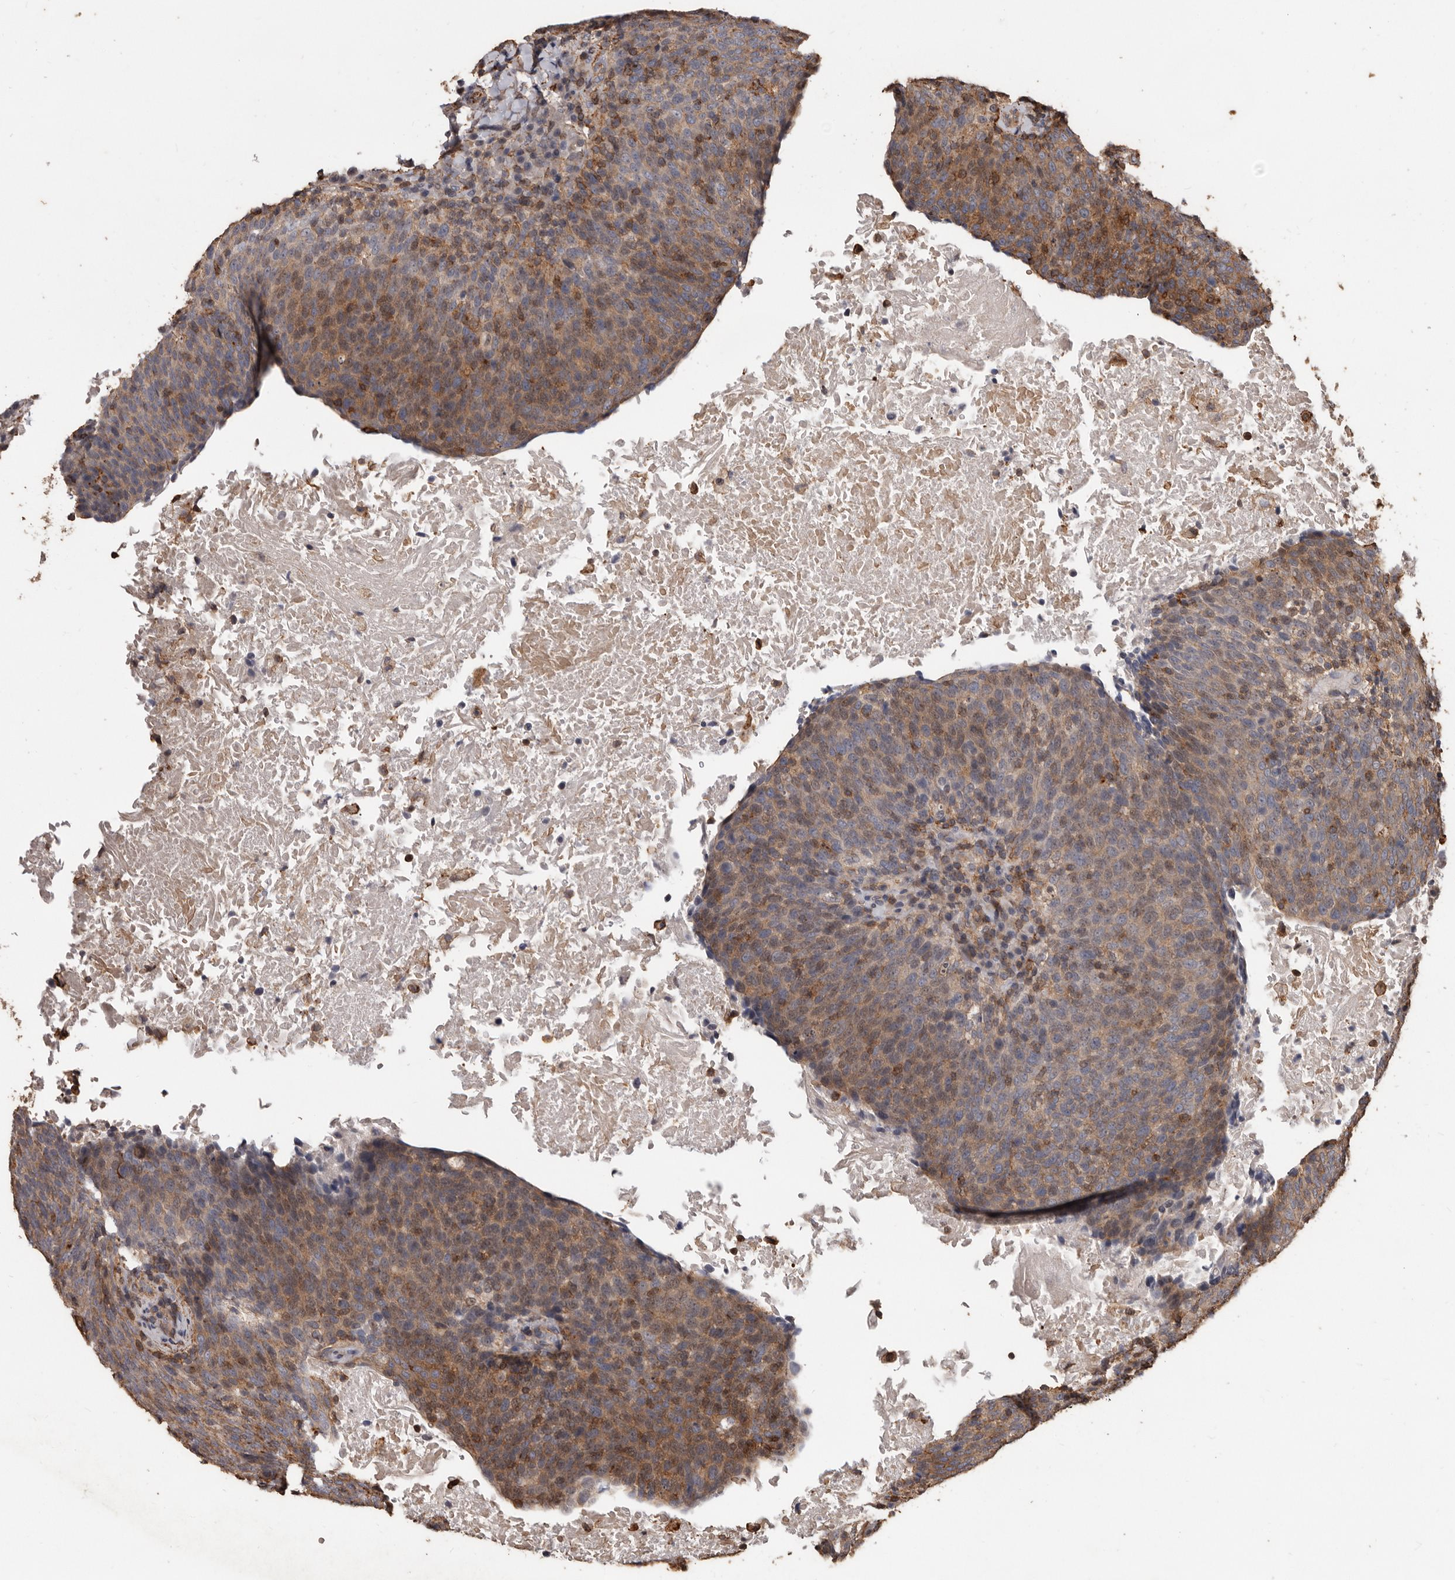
{"staining": {"intensity": "moderate", "quantity": "25%-75%", "location": "cytoplasmic/membranous"}, "tissue": "head and neck cancer", "cell_type": "Tumor cells", "image_type": "cancer", "snomed": [{"axis": "morphology", "description": "Squamous cell carcinoma, NOS"}, {"axis": "morphology", "description": "Squamous cell carcinoma, metastatic, NOS"}, {"axis": "topography", "description": "Lymph node"}, {"axis": "topography", "description": "Head-Neck"}], "caption": "An image of human squamous cell carcinoma (head and neck) stained for a protein shows moderate cytoplasmic/membranous brown staining in tumor cells. Nuclei are stained in blue.", "gene": "GSK3A", "patient": {"sex": "male", "age": 62}}